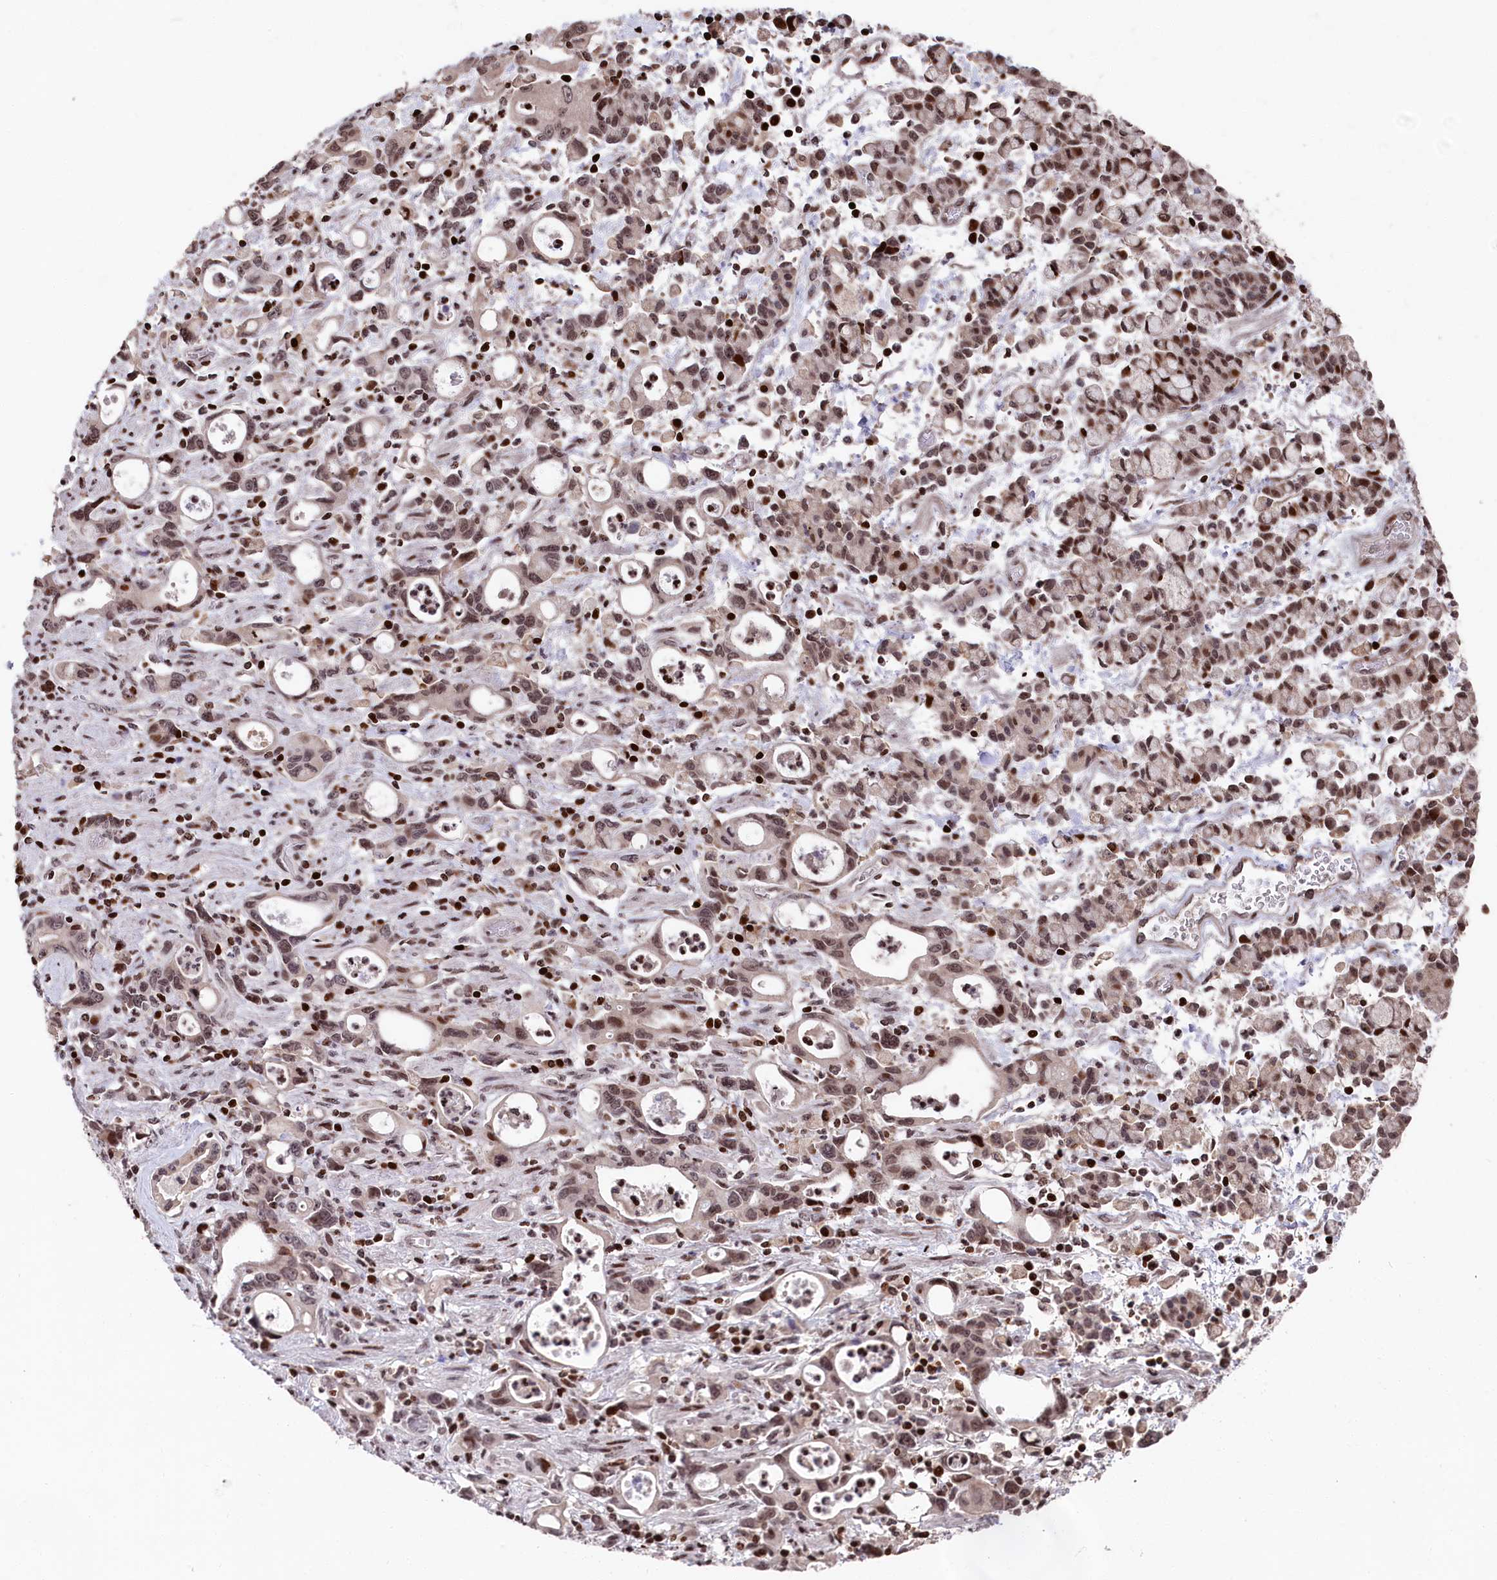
{"staining": {"intensity": "moderate", "quantity": "<25%", "location": "nuclear"}, "tissue": "stomach cancer", "cell_type": "Tumor cells", "image_type": "cancer", "snomed": [{"axis": "morphology", "description": "Adenocarcinoma, NOS"}, {"axis": "topography", "description": "Stomach, lower"}], "caption": "Human stomach cancer (adenocarcinoma) stained with a brown dye demonstrates moderate nuclear positive expression in approximately <25% of tumor cells.", "gene": "MCF2L2", "patient": {"sex": "female", "age": 43}}